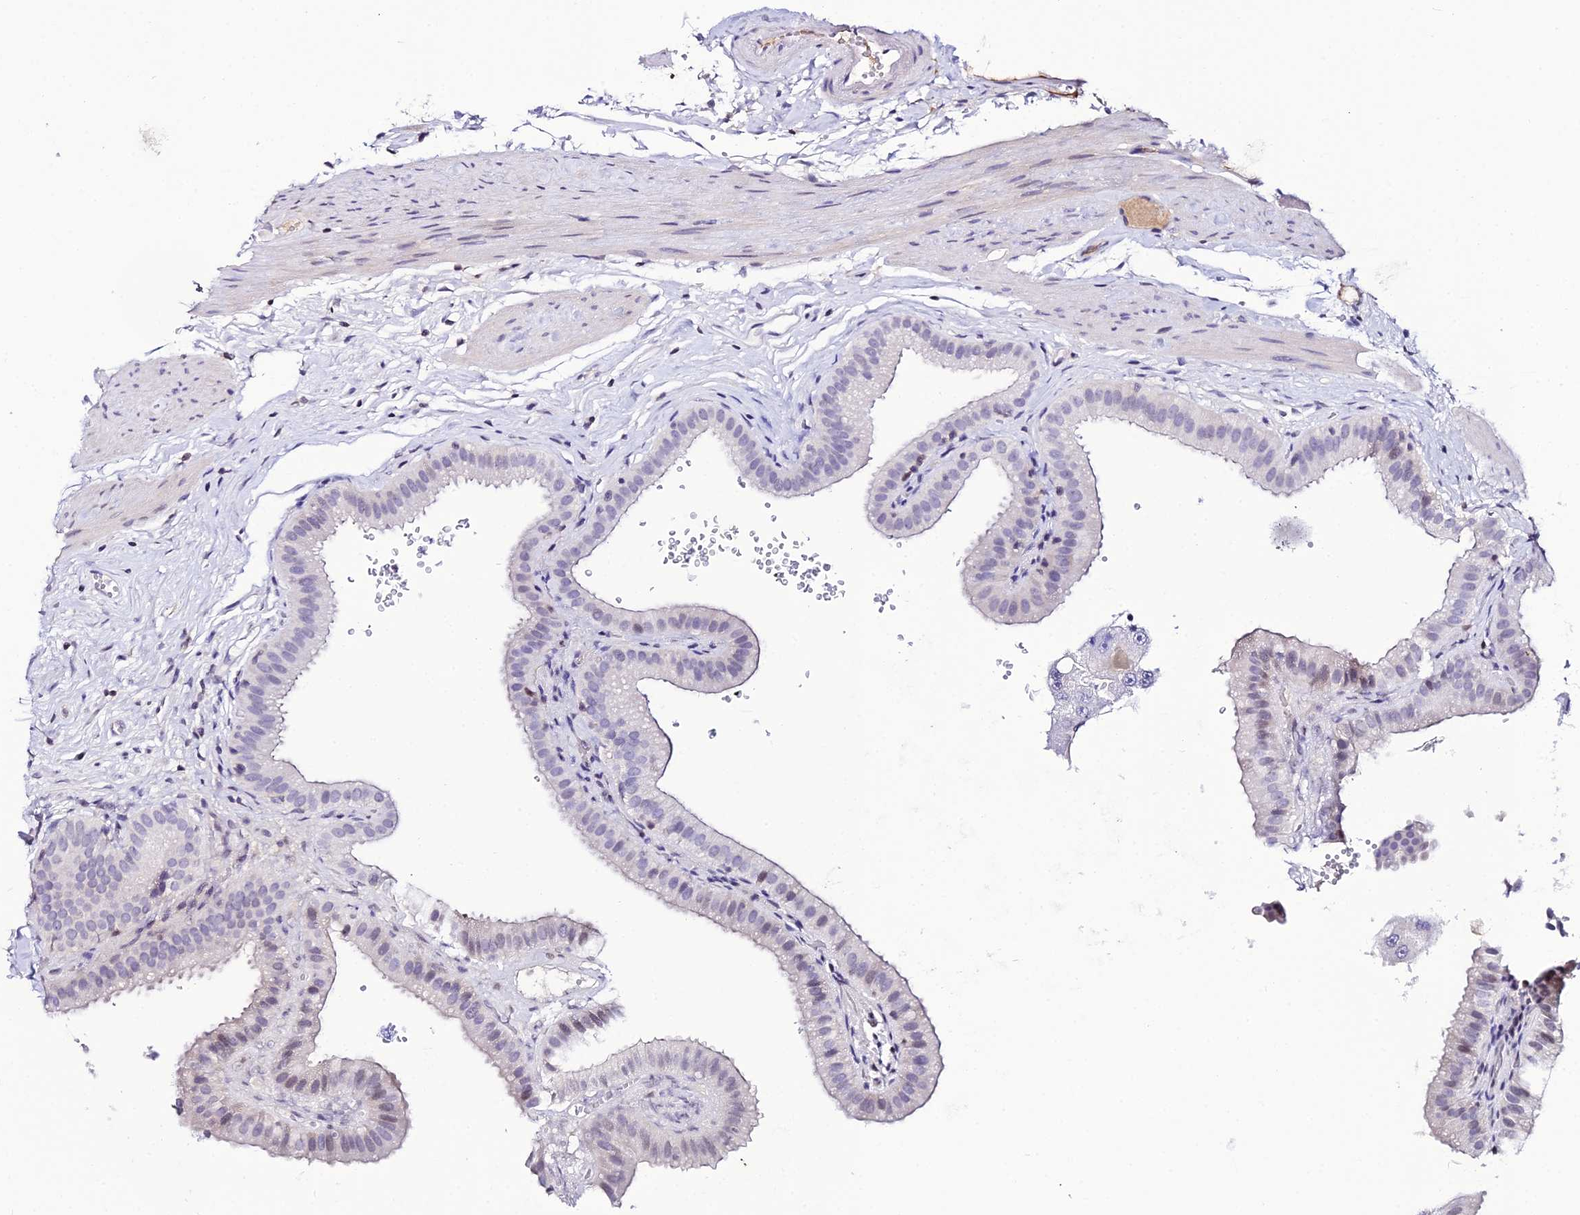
{"staining": {"intensity": "weak", "quantity": "<25%", "location": "nuclear"}, "tissue": "gallbladder", "cell_type": "Glandular cells", "image_type": "normal", "snomed": [{"axis": "morphology", "description": "Normal tissue, NOS"}, {"axis": "topography", "description": "Gallbladder"}], "caption": "Micrograph shows no protein positivity in glandular cells of normal gallbladder.", "gene": "DEFB132", "patient": {"sex": "female", "age": 61}}